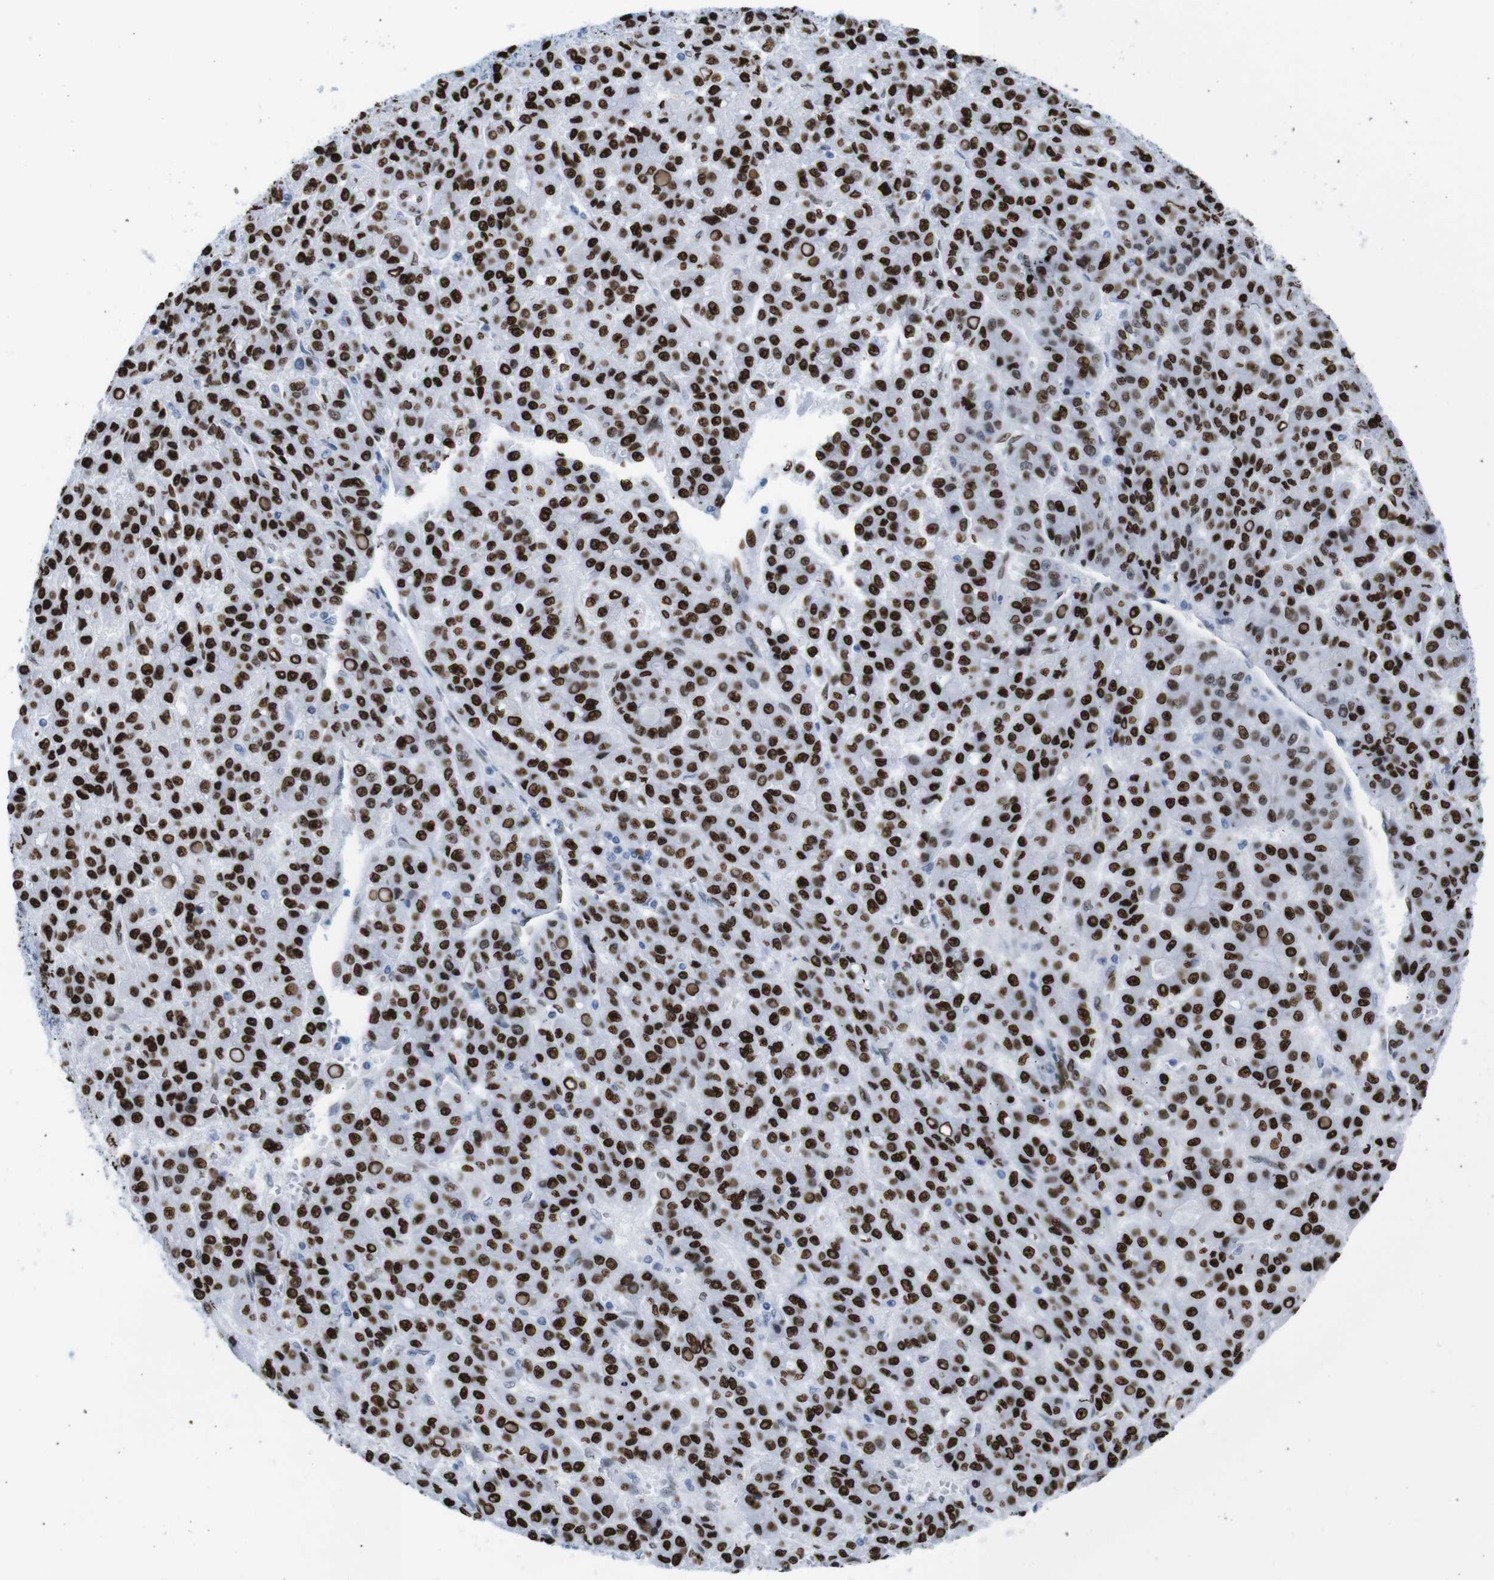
{"staining": {"intensity": "strong", "quantity": ">75%", "location": "nuclear"}, "tissue": "liver cancer", "cell_type": "Tumor cells", "image_type": "cancer", "snomed": [{"axis": "morphology", "description": "Carcinoma, Hepatocellular, NOS"}, {"axis": "topography", "description": "Liver"}], "caption": "Immunohistochemistry histopathology image of neoplastic tissue: human liver cancer stained using immunohistochemistry (IHC) displays high levels of strong protein expression localized specifically in the nuclear of tumor cells, appearing as a nuclear brown color.", "gene": "NPIPB15", "patient": {"sex": "male", "age": 70}}